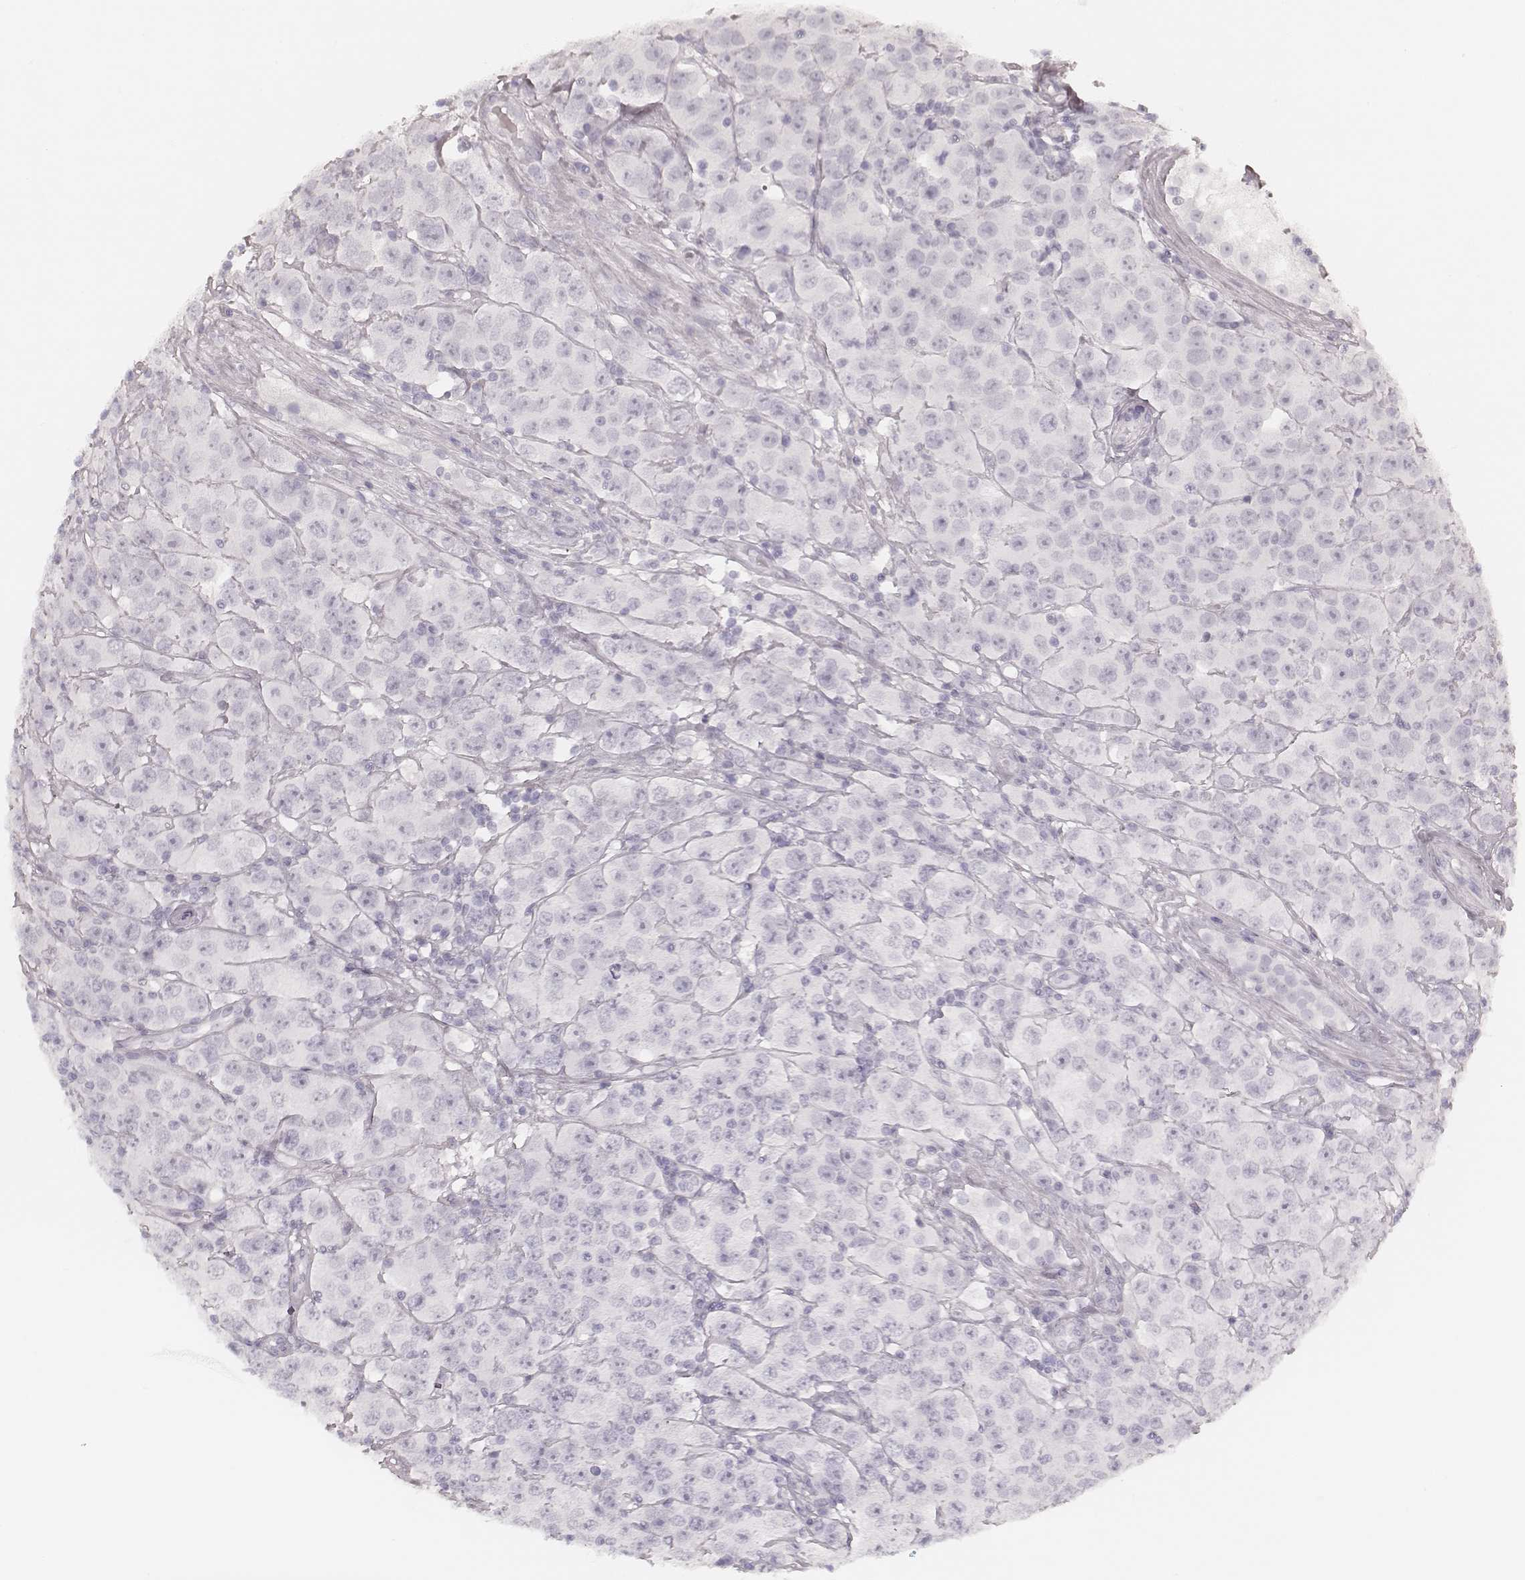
{"staining": {"intensity": "negative", "quantity": "none", "location": "none"}, "tissue": "testis cancer", "cell_type": "Tumor cells", "image_type": "cancer", "snomed": [{"axis": "morphology", "description": "Seminoma, NOS"}, {"axis": "topography", "description": "Testis"}], "caption": "DAB immunohistochemical staining of human testis cancer displays no significant positivity in tumor cells.", "gene": "KRT72", "patient": {"sex": "male", "age": 52}}